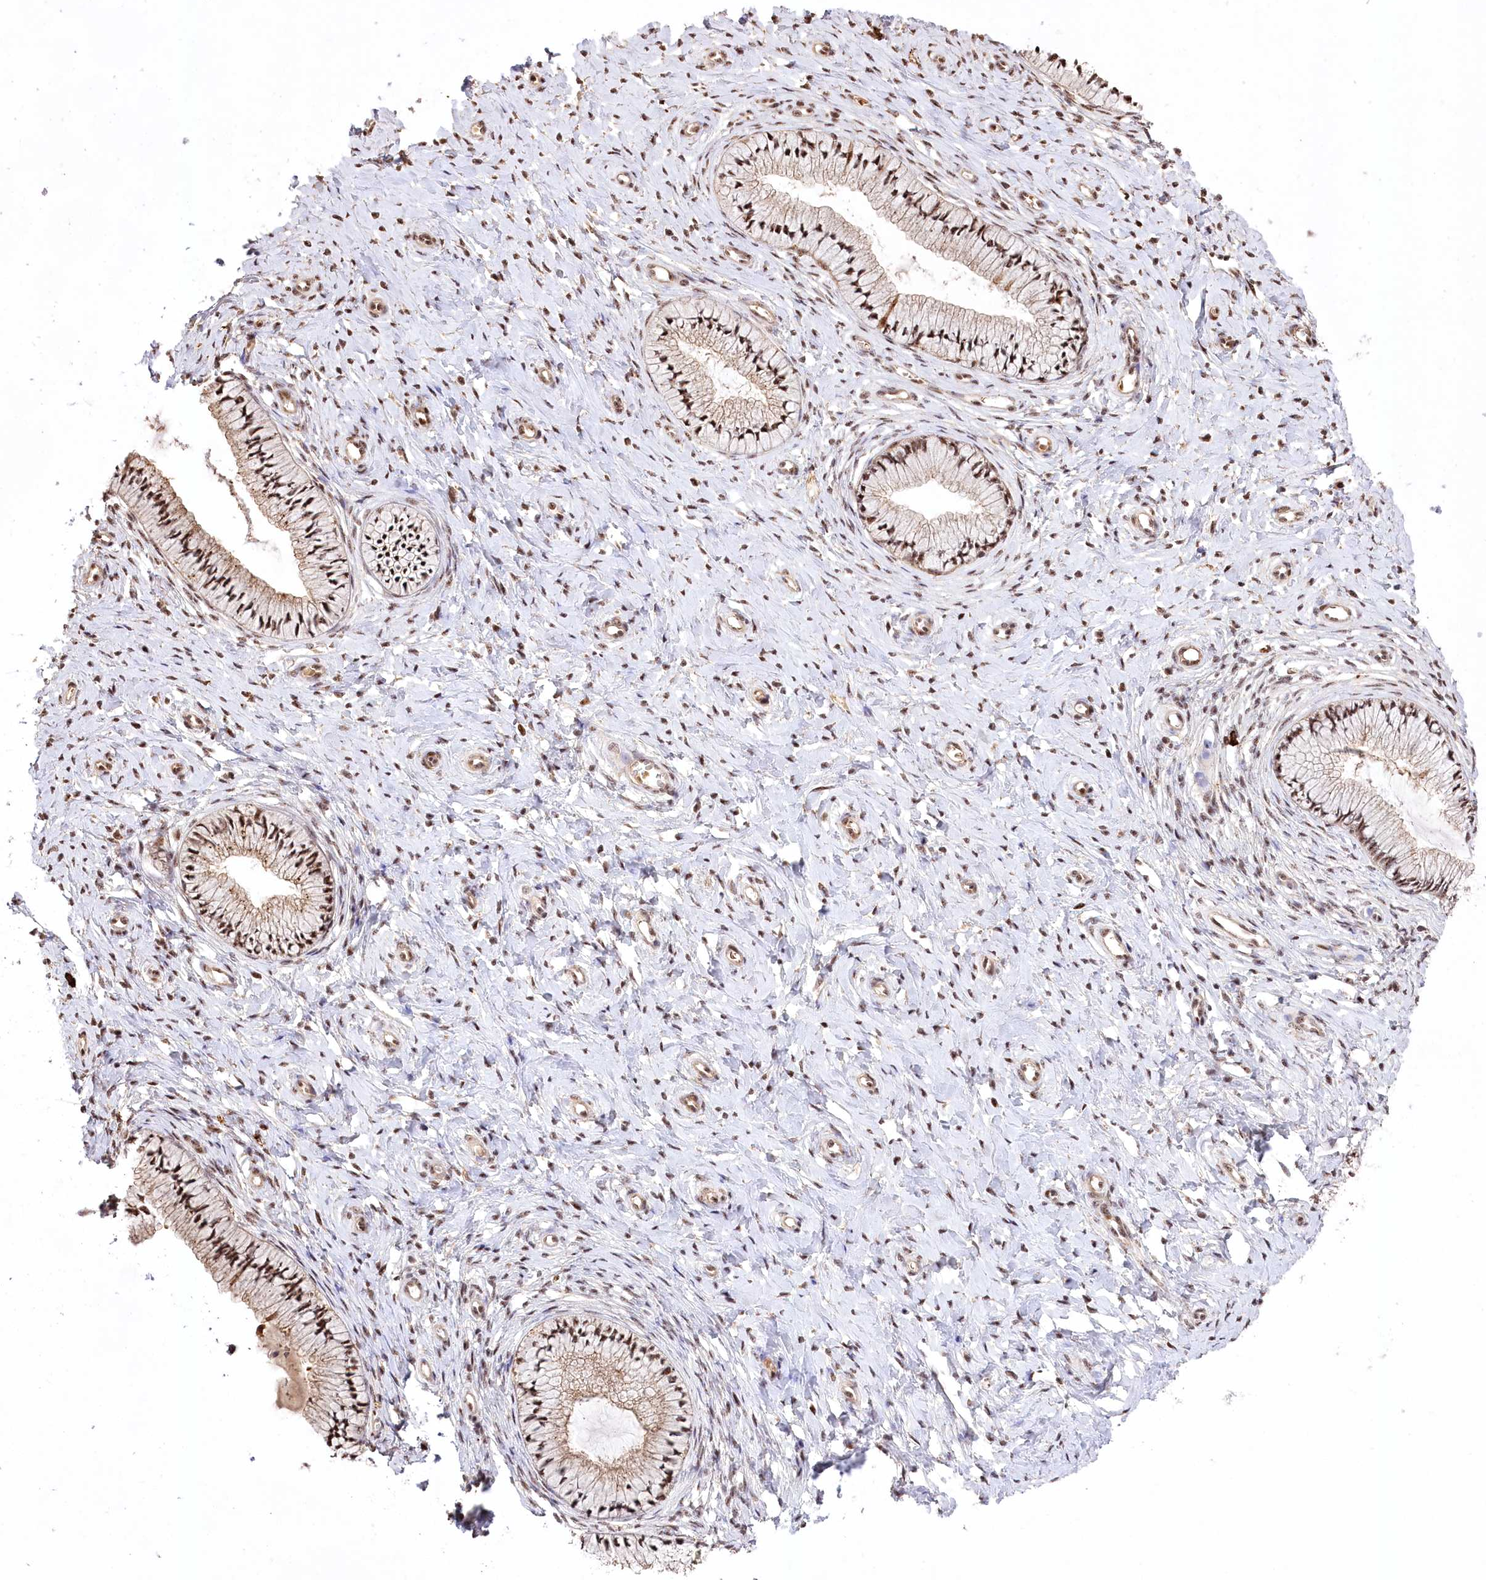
{"staining": {"intensity": "moderate", "quantity": ">75%", "location": "nuclear"}, "tissue": "cervix", "cell_type": "Glandular cells", "image_type": "normal", "snomed": [{"axis": "morphology", "description": "Normal tissue, NOS"}, {"axis": "topography", "description": "Cervix"}], "caption": "Glandular cells demonstrate moderate nuclear expression in about >75% of cells in benign cervix. (DAB (3,3'-diaminobenzidine) = brown stain, brightfield microscopy at high magnification).", "gene": "PYROXD1", "patient": {"sex": "female", "age": 36}}